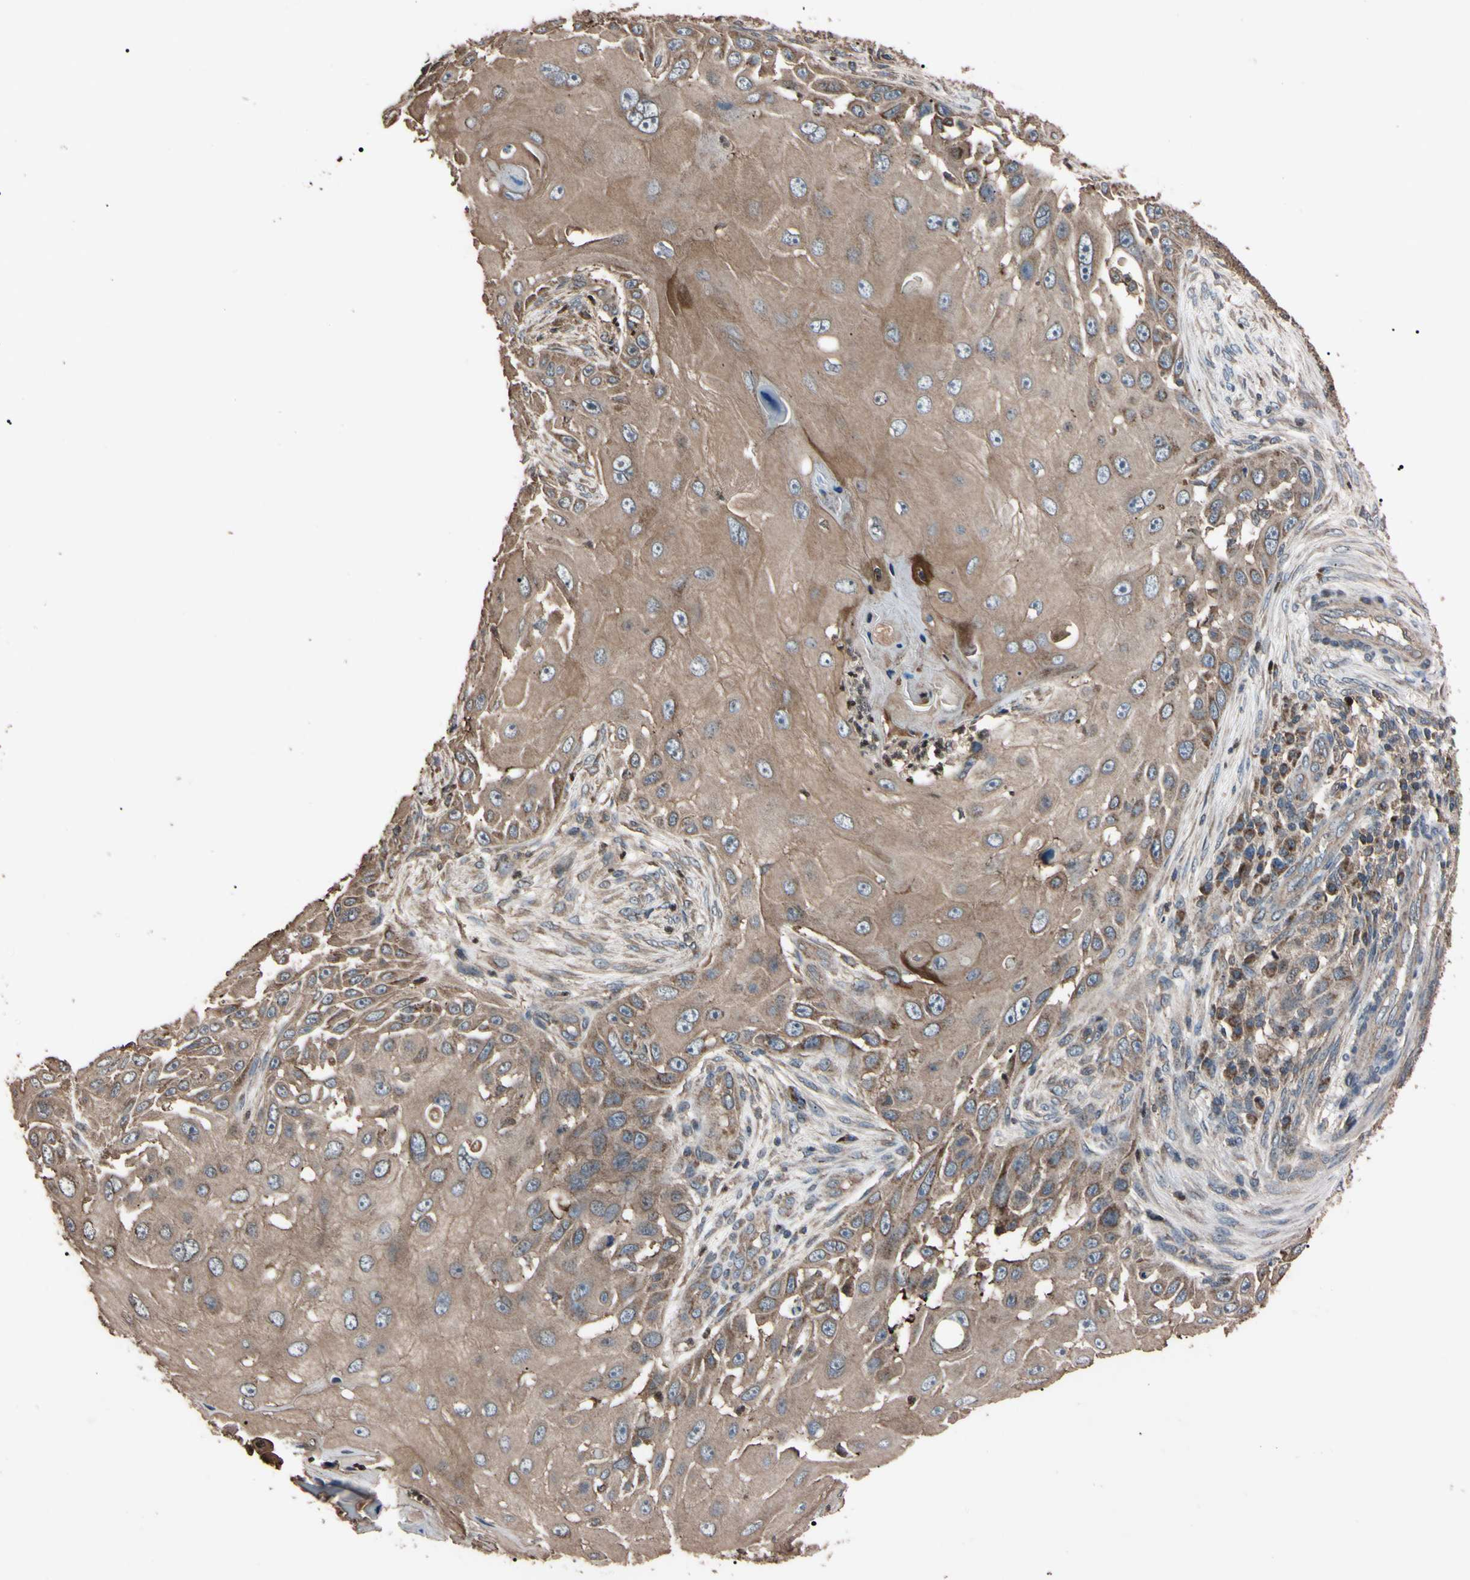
{"staining": {"intensity": "weak", "quantity": ">75%", "location": "cytoplasmic/membranous"}, "tissue": "skin cancer", "cell_type": "Tumor cells", "image_type": "cancer", "snomed": [{"axis": "morphology", "description": "Squamous cell carcinoma, NOS"}, {"axis": "topography", "description": "Skin"}], "caption": "Human squamous cell carcinoma (skin) stained for a protein (brown) displays weak cytoplasmic/membranous positive expression in about >75% of tumor cells.", "gene": "TNFRSF1A", "patient": {"sex": "female", "age": 44}}